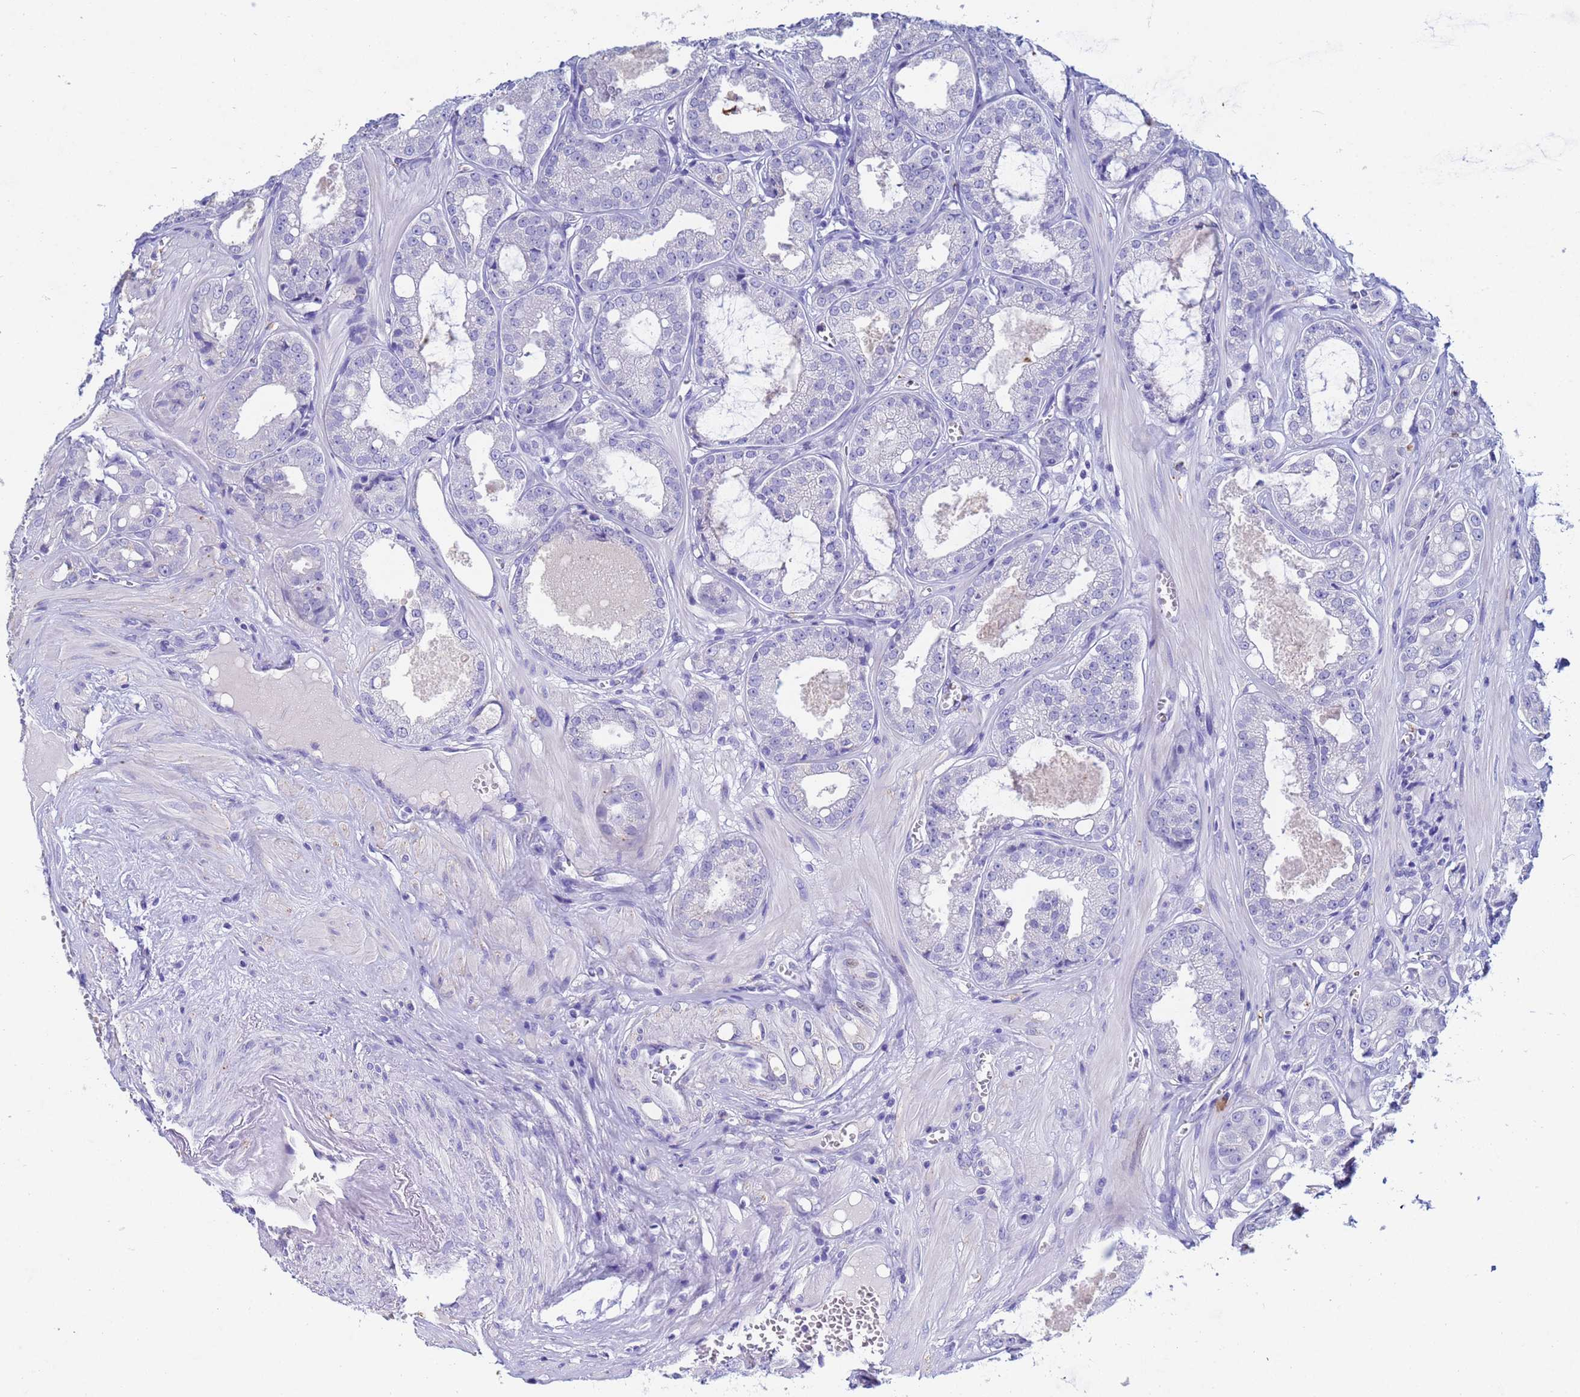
{"staining": {"intensity": "negative", "quantity": "none", "location": "none"}, "tissue": "prostate cancer", "cell_type": "Tumor cells", "image_type": "cancer", "snomed": [{"axis": "morphology", "description": "Adenocarcinoma, High grade"}, {"axis": "topography", "description": "Prostate"}], "caption": "Tumor cells show no significant positivity in prostate cancer (high-grade adenocarcinoma). (DAB (3,3'-diaminobenzidine) IHC, high magnification).", "gene": "CSTB", "patient": {"sex": "male", "age": 74}}